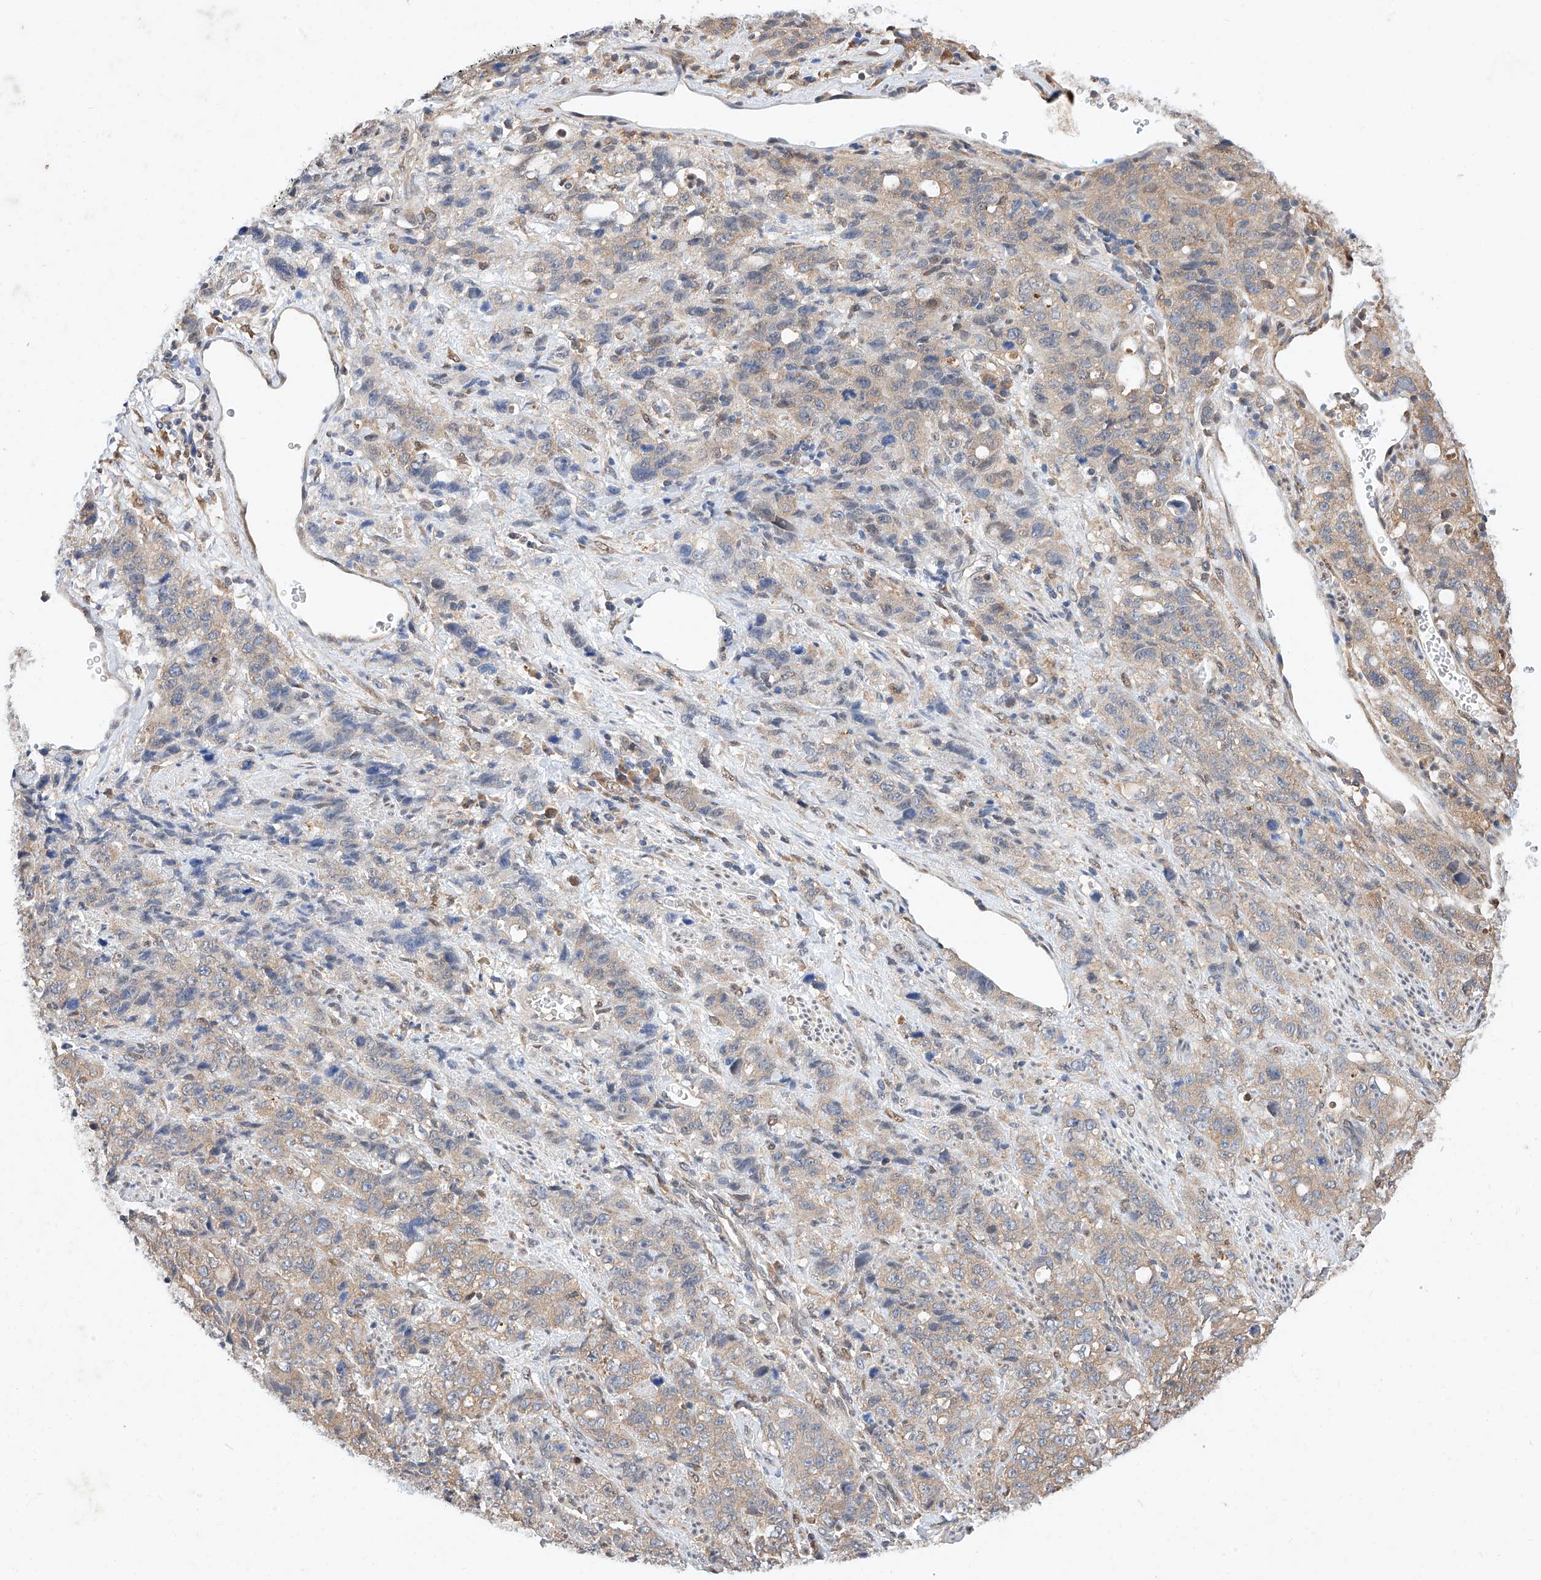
{"staining": {"intensity": "weak", "quantity": "<25%", "location": "cytoplasmic/membranous"}, "tissue": "stomach cancer", "cell_type": "Tumor cells", "image_type": "cancer", "snomed": [{"axis": "morphology", "description": "Adenocarcinoma, NOS"}, {"axis": "topography", "description": "Stomach"}], "caption": "An IHC histopathology image of stomach cancer (adenocarcinoma) is shown. There is no staining in tumor cells of stomach cancer (adenocarcinoma).", "gene": "ZSCAN4", "patient": {"sex": "male", "age": 48}}